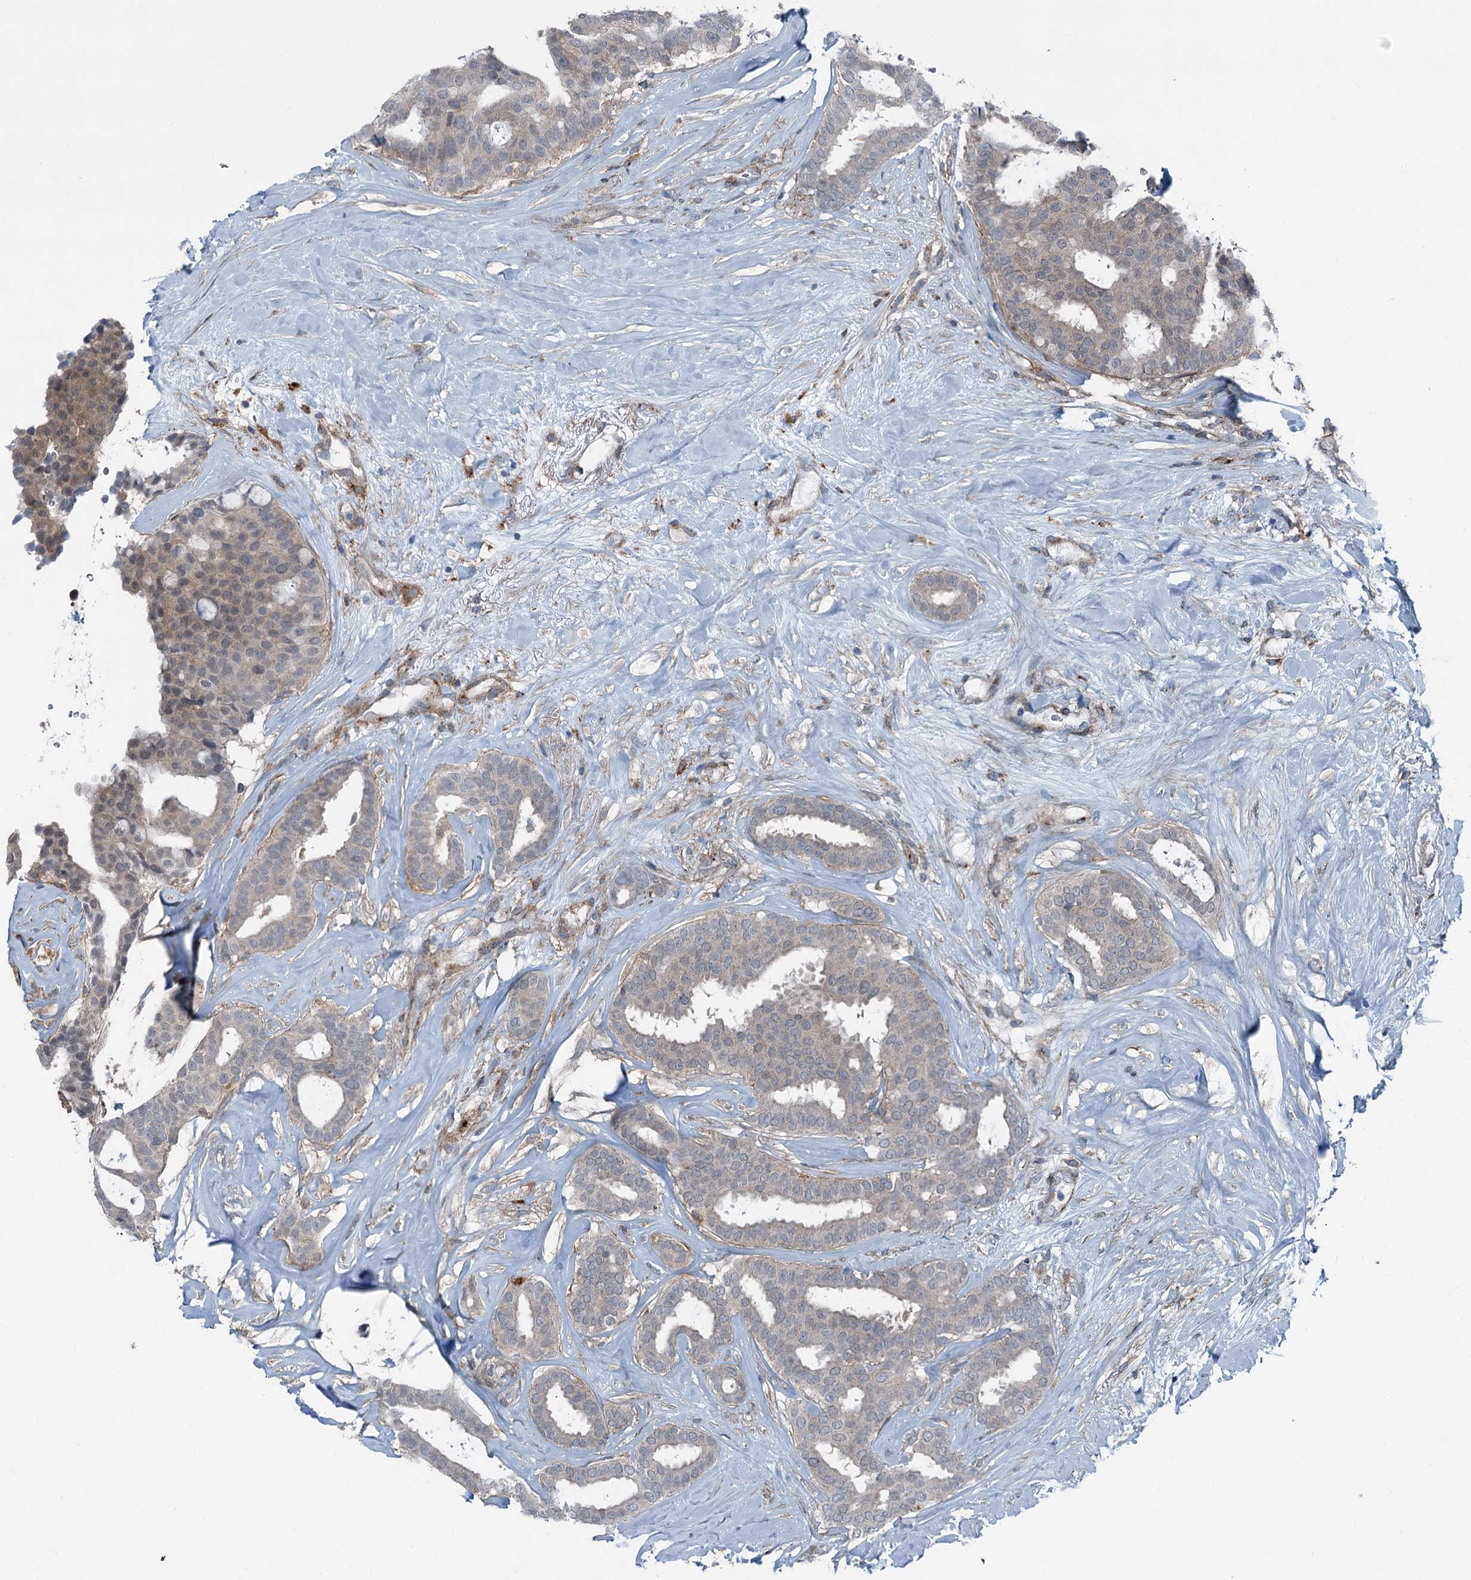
{"staining": {"intensity": "weak", "quantity": "<25%", "location": "cytoplasmic/membranous"}, "tissue": "breast cancer", "cell_type": "Tumor cells", "image_type": "cancer", "snomed": [{"axis": "morphology", "description": "Duct carcinoma"}, {"axis": "topography", "description": "Breast"}], "caption": "Immunohistochemical staining of human breast cancer displays no significant staining in tumor cells.", "gene": "AXL", "patient": {"sex": "female", "age": 75}}